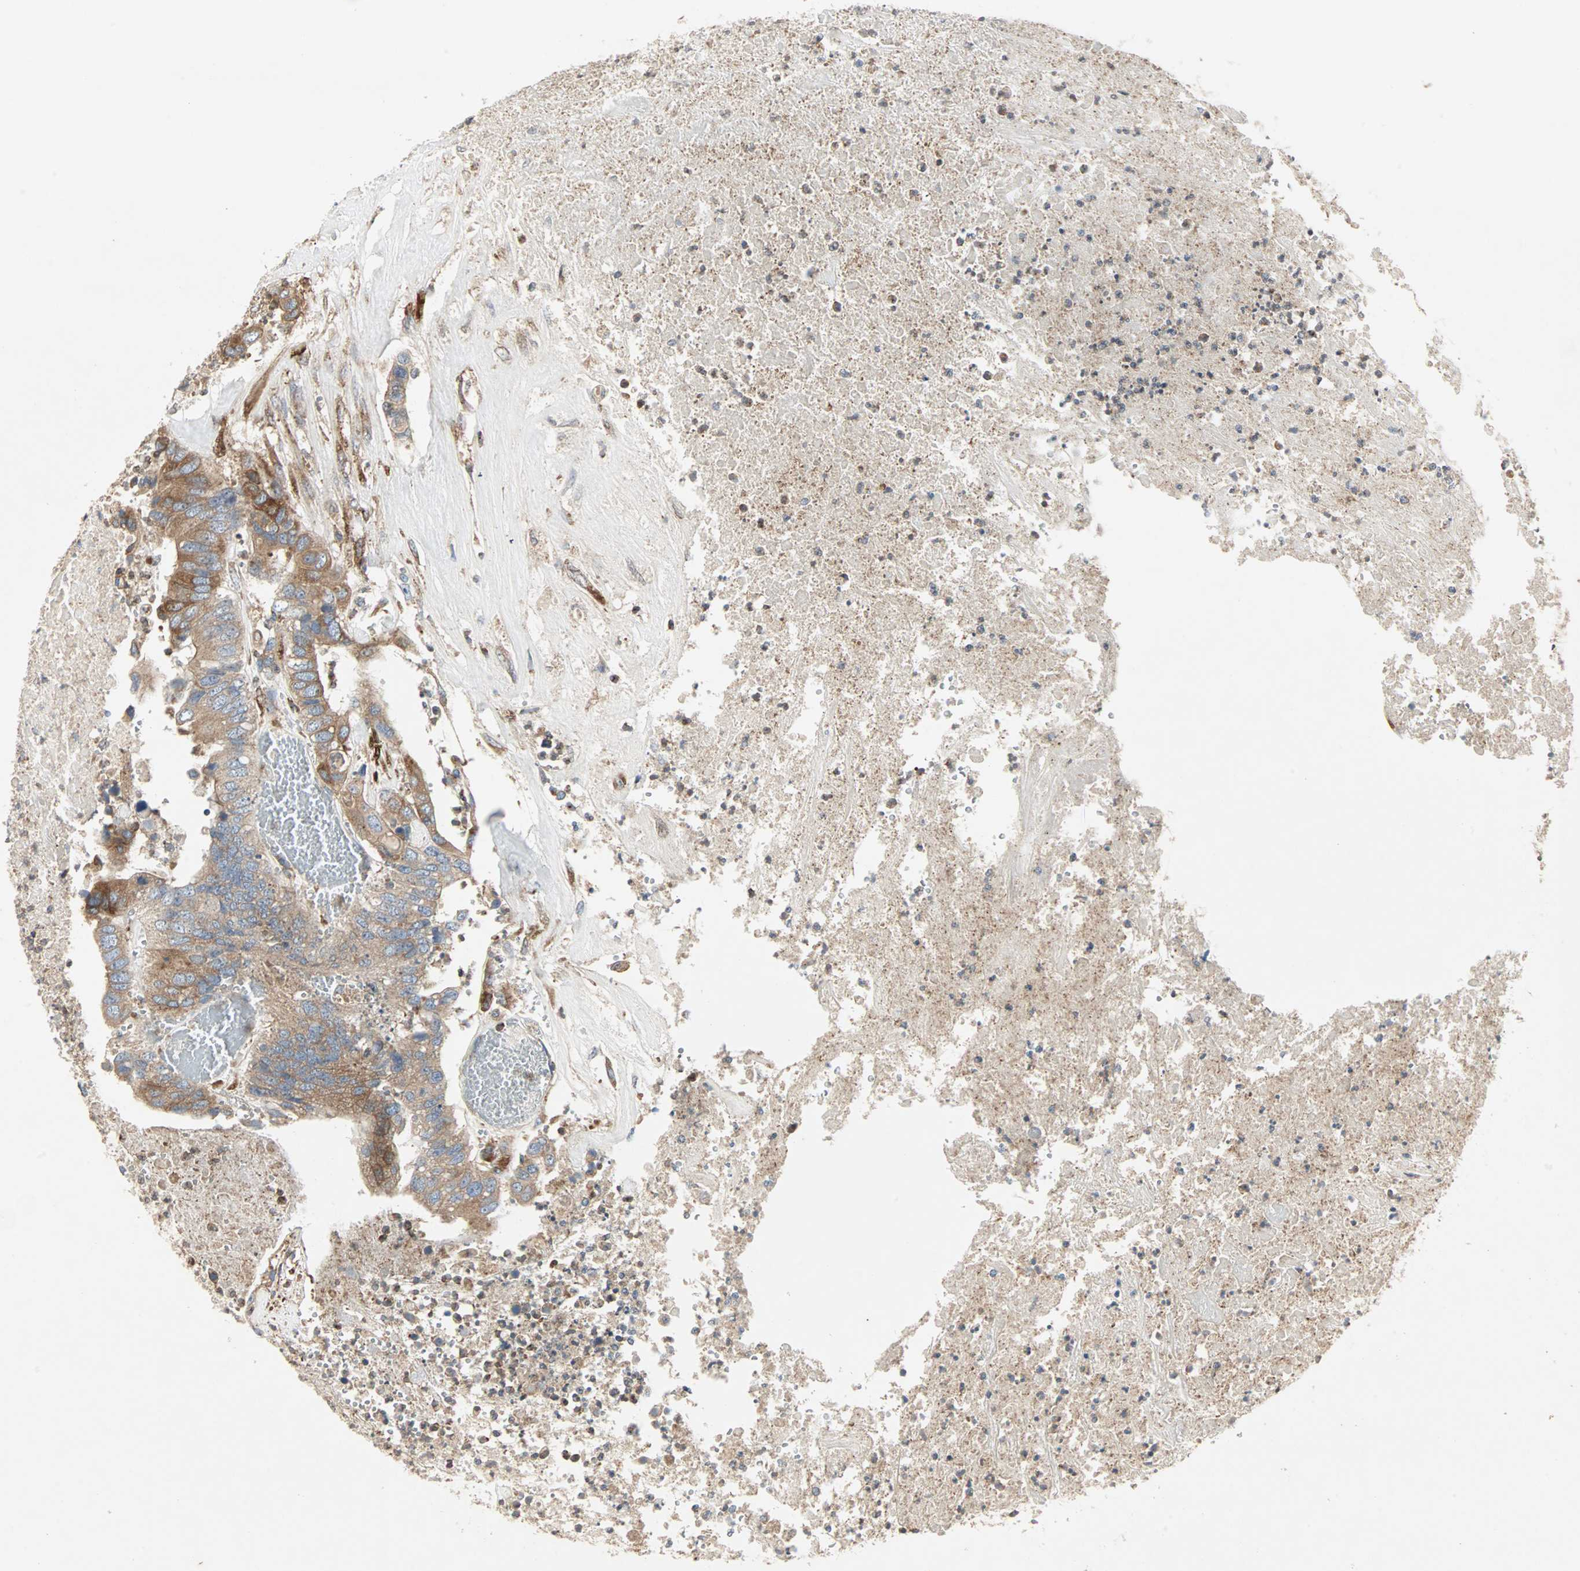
{"staining": {"intensity": "moderate", "quantity": ">75%", "location": "cytoplasmic/membranous"}, "tissue": "colorectal cancer", "cell_type": "Tumor cells", "image_type": "cancer", "snomed": [{"axis": "morphology", "description": "Adenocarcinoma, NOS"}, {"axis": "topography", "description": "Rectum"}], "caption": "This is an image of immunohistochemistry (IHC) staining of colorectal cancer, which shows moderate expression in the cytoplasmic/membranous of tumor cells.", "gene": "H6PD", "patient": {"sex": "male", "age": 55}}